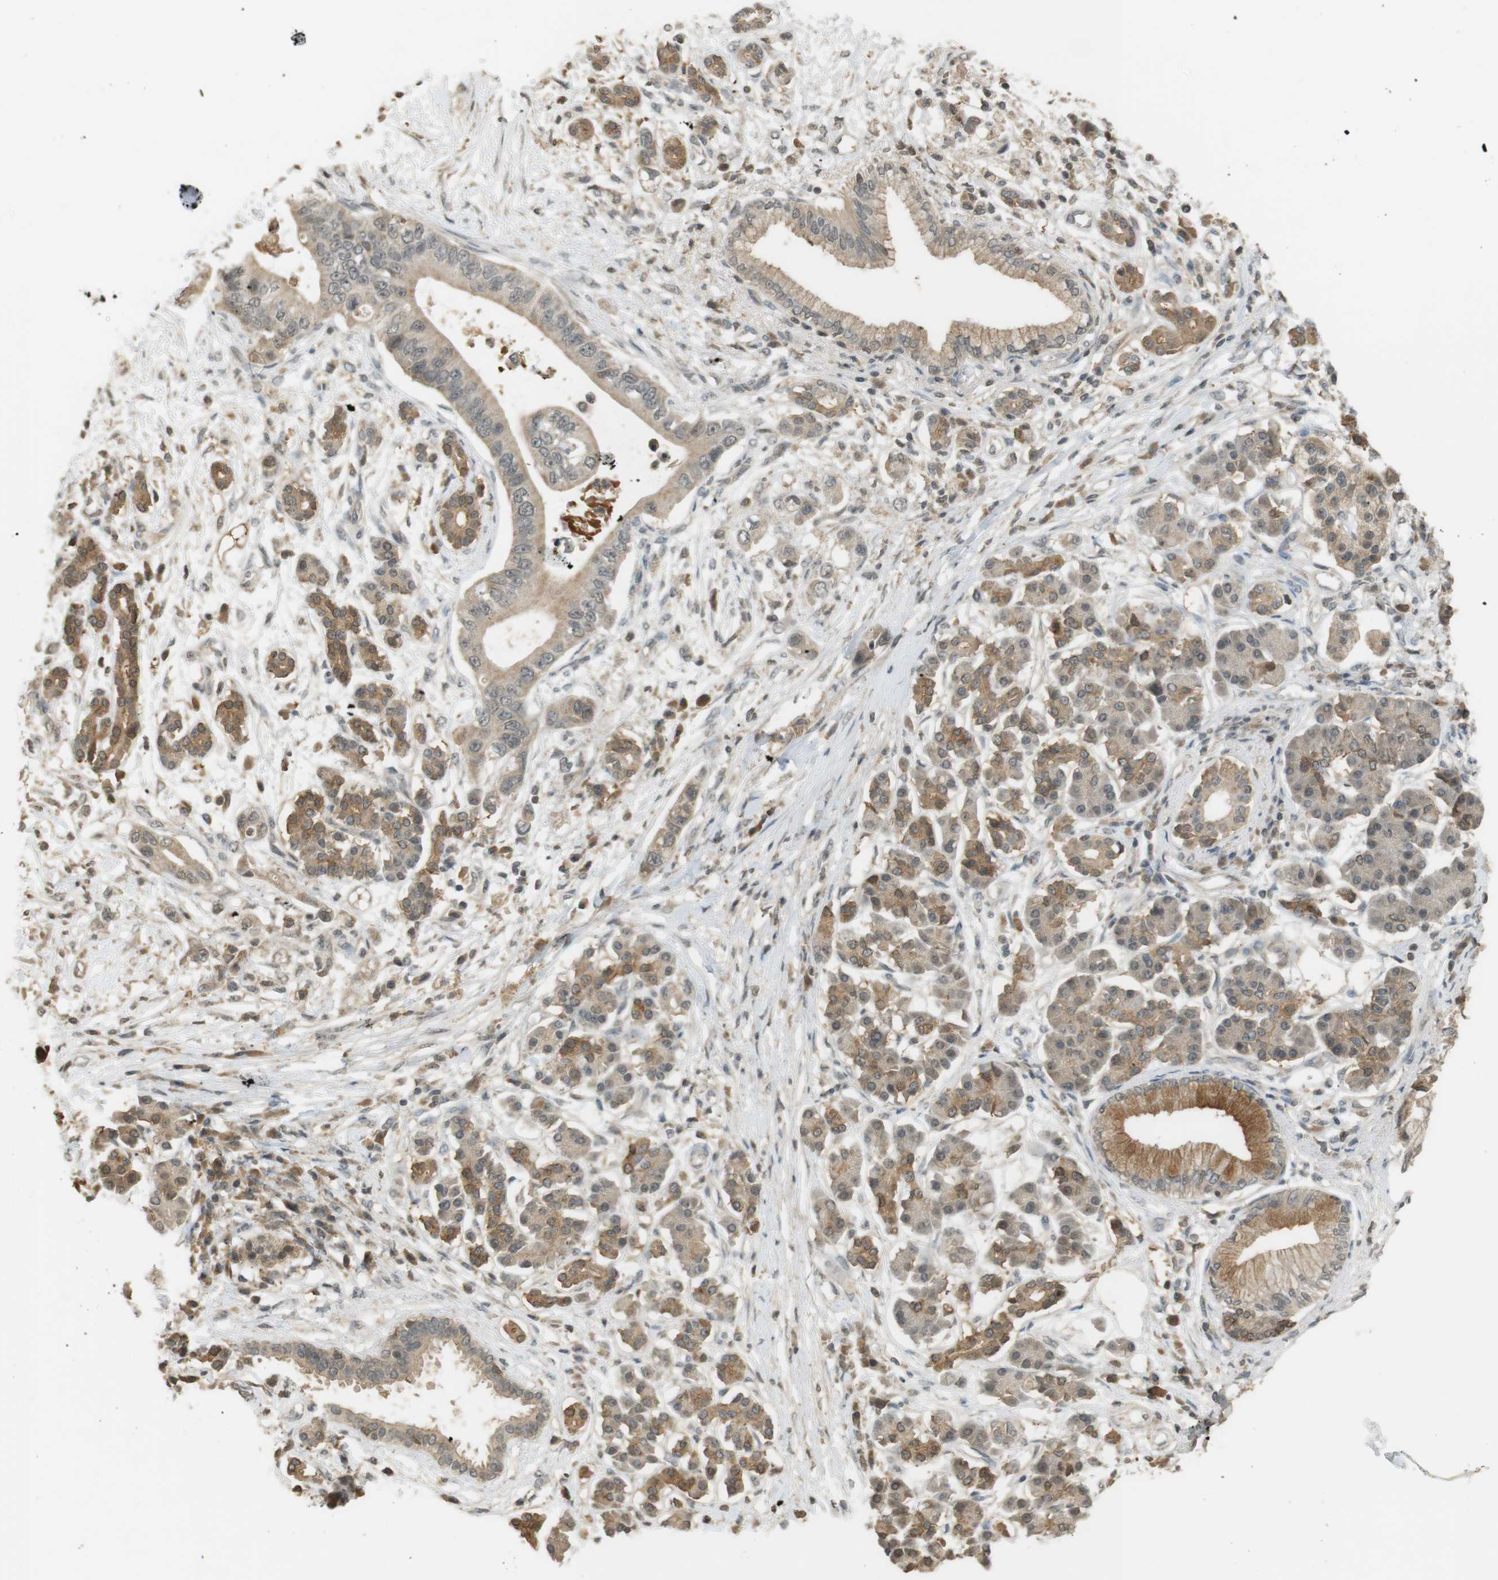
{"staining": {"intensity": "weak", "quantity": "25%-75%", "location": "cytoplasmic/membranous"}, "tissue": "pancreatic cancer", "cell_type": "Tumor cells", "image_type": "cancer", "snomed": [{"axis": "morphology", "description": "Adenocarcinoma, NOS"}, {"axis": "topography", "description": "Pancreas"}], "caption": "The image exhibits staining of pancreatic cancer, revealing weak cytoplasmic/membranous protein staining (brown color) within tumor cells.", "gene": "SRR", "patient": {"sex": "male", "age": 77}}